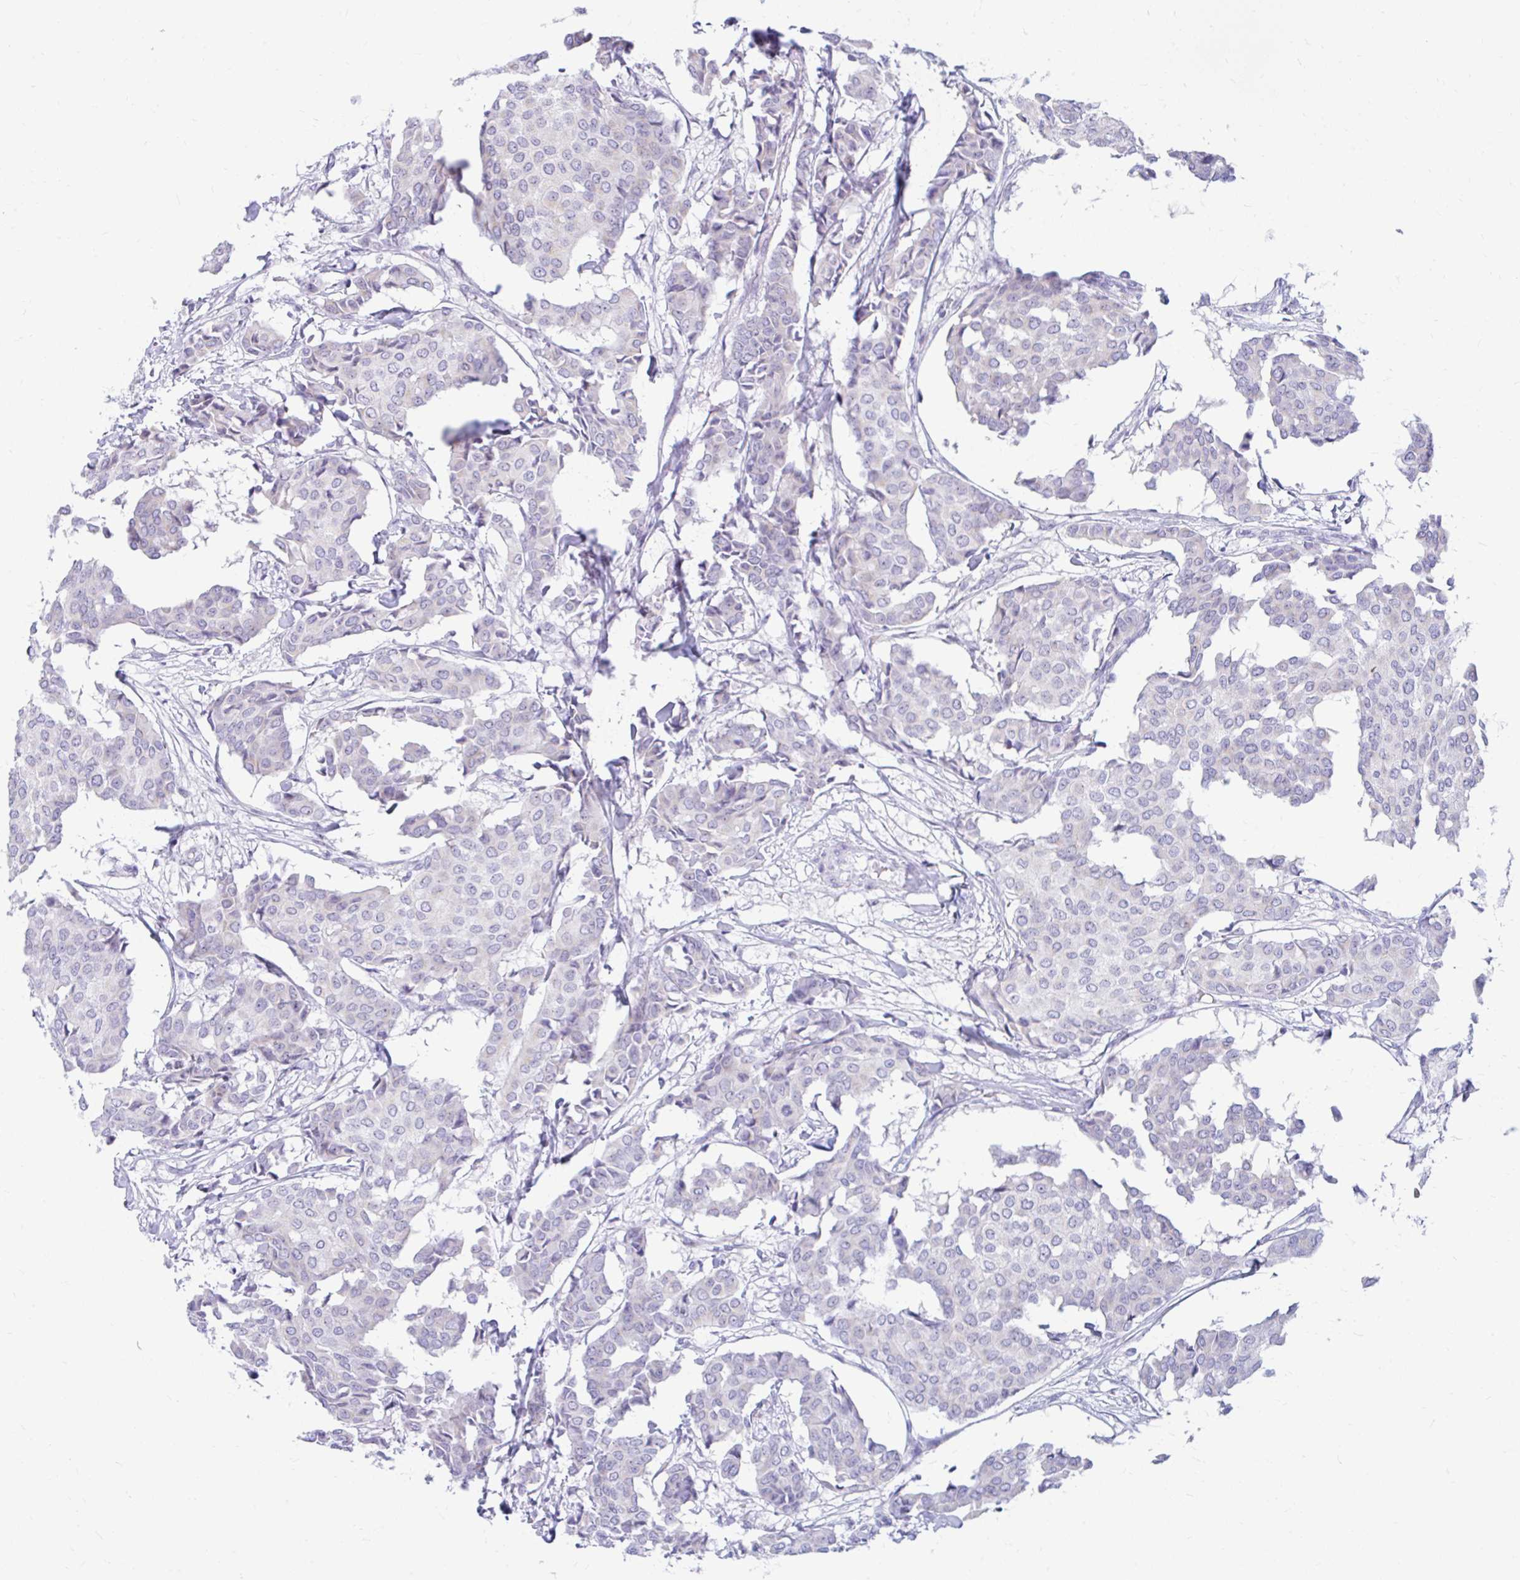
{"staining": {"intensity": "negative", "quantity": "none", "location": "none"}, "tissue": "breast cancer", "cell_type": "Tumor cells", "image_type": "cancer", "snomed": [{"axis": "morphology", "description": "Duct carcinoma"}, {"axis": "topography", "description": "Breast"}], "caption": "This is a histopathology image of immunohistochemistry staining of breast cancer (invasive ductal carcinoma), which shows no expression in tumor cells. (DAB (3,3'-diaminobenzidine) IHC, high magnification).", "gene": "FTSJ3", "patient": {"sex": "female", "age": 75}}